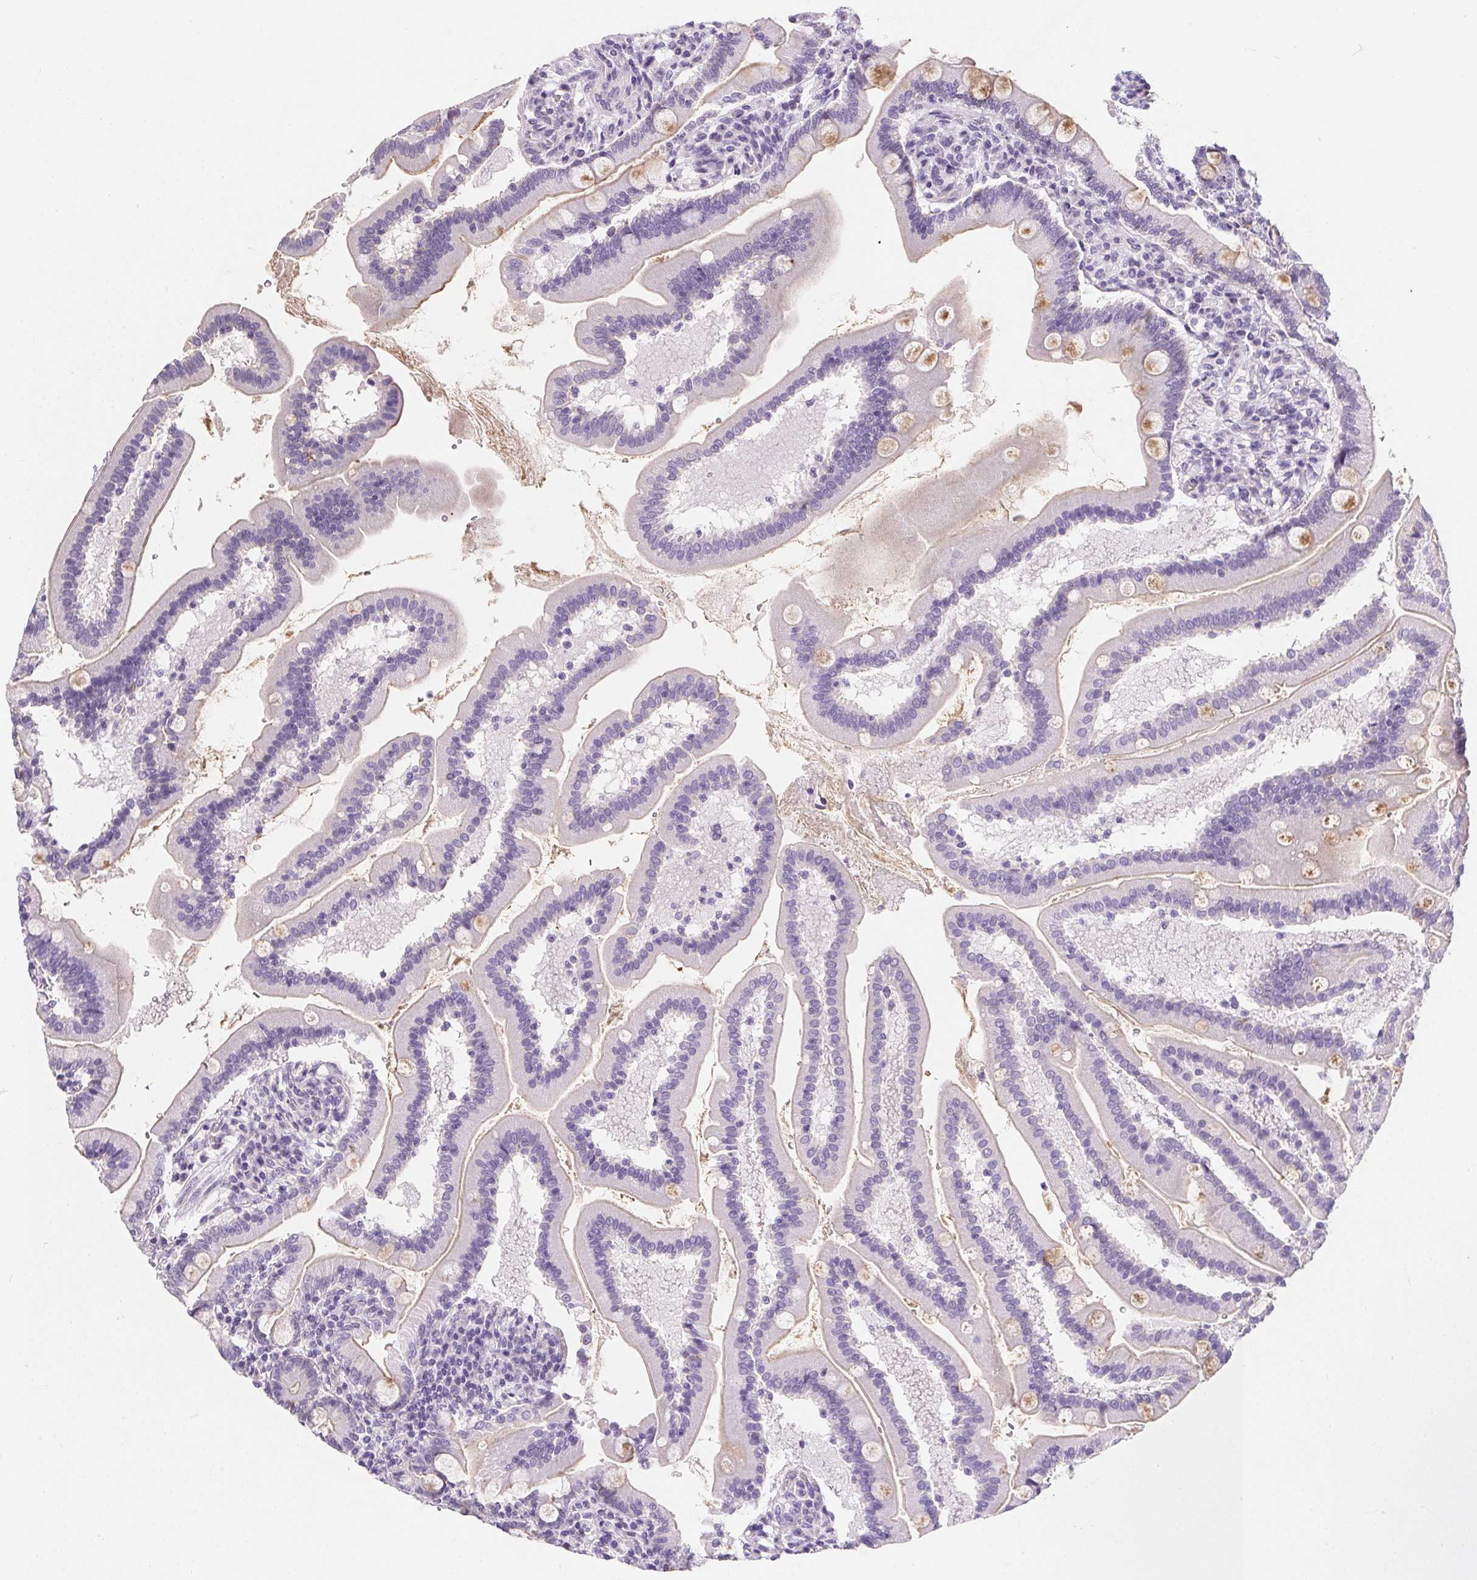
{"staining": {"intensity": "moderate", "quantity": "<25%", "location": "cytoplasmic/membranous"}, "tissue": "duodenum", "cell_type": "Glandular cells", "image_type": "normal", "snomed": [{"axis": "morphology", "description": "Normal tissue, NOS"}, {"axis": "topography", "description": "Duodenum"}], "caption": "The histopathology image demonstrates staining of unremarkable duodenum, revealing moderate cytoplasmic/membranous protein expression (brown color) within glandular cells. Immunohistochemistry stains the protein in brown and the nuclei are stained blue.", "gene": "AQP5", "patient": {"sex": "female", "age": 67}}